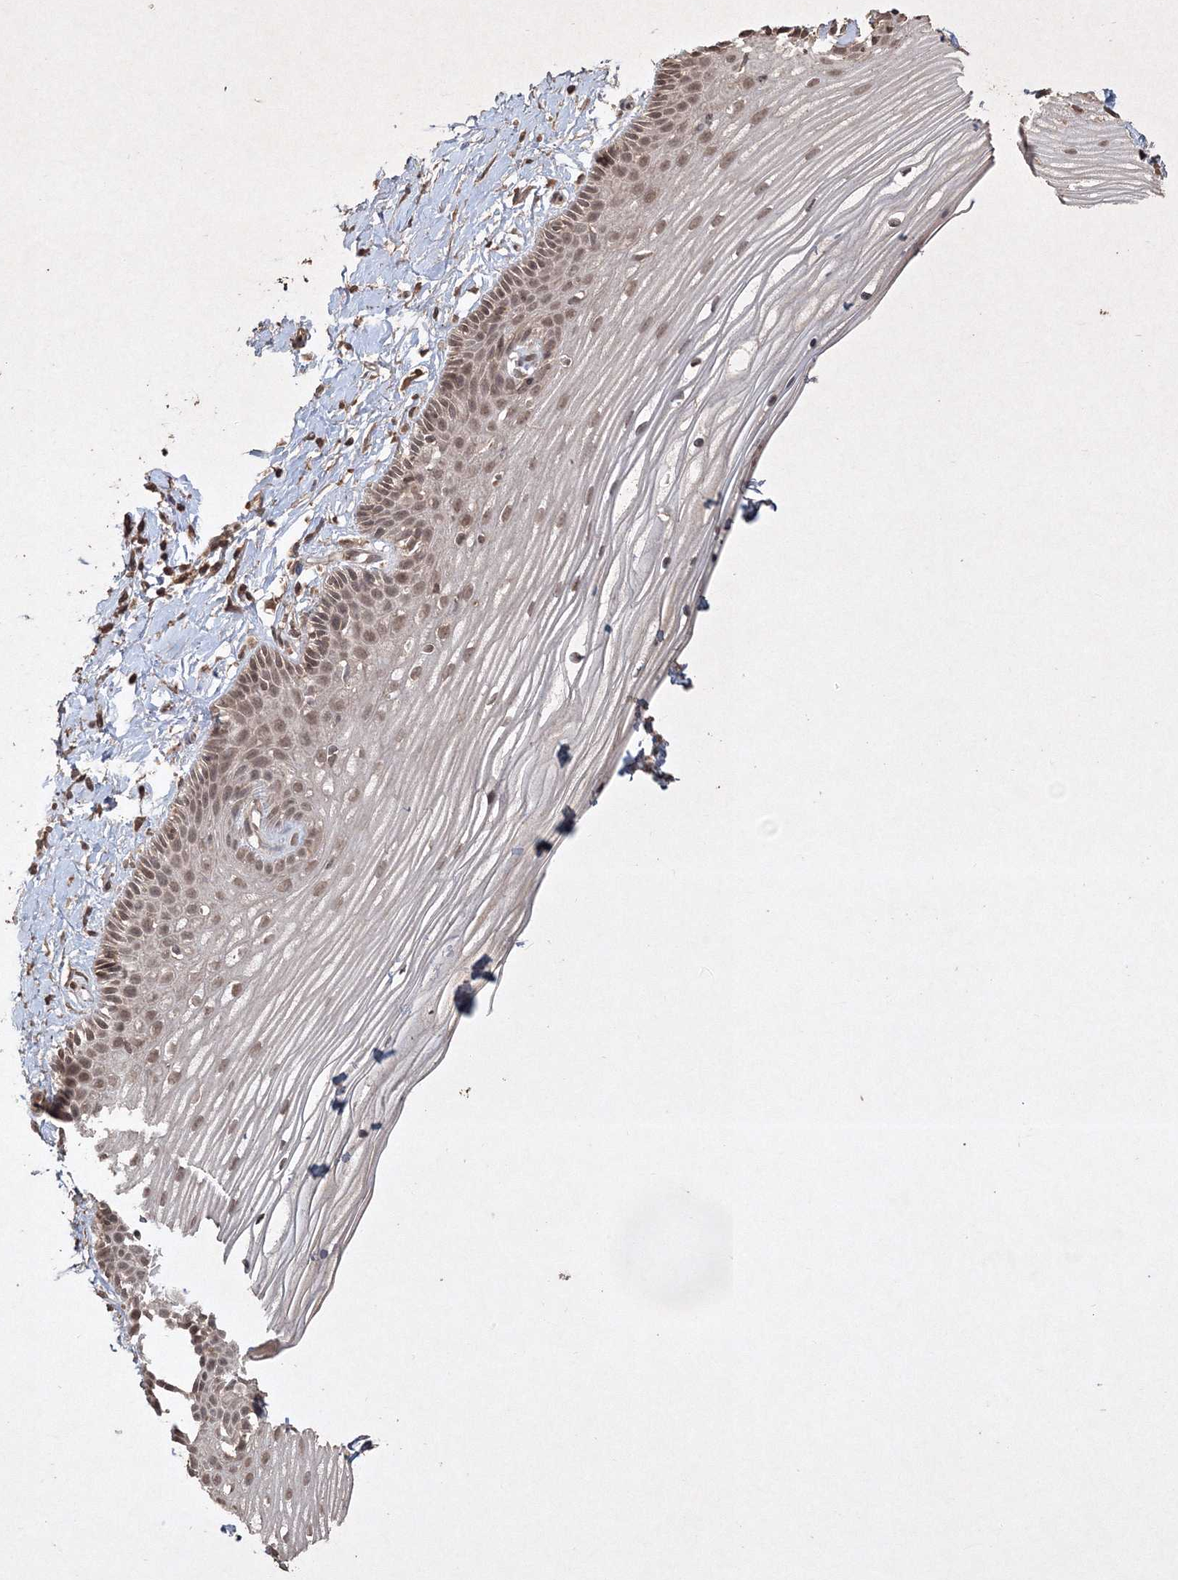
{"staining": {"intensity": "moderate", "quantity": ">75%", "location": "nuclear"}, "tissue": "vagina", "cell_type": "Squamous epithelial cells", "image_type": "normal", "snomed": [{"axis": "morphology", "description": "Normal tissue, NOS"}, {"axis": "topography", "description": "Vagina"}, {"axis": "topography", "description": "Cervix"}], "caption": "A high-resolution image shows immunohistochemistry staining of benign vagina, which displays moderate nuclear staining in about >75% of squamous epithelial cells.", "gene": "PELI3", "patient": {"sex": "female", "age": 40}}